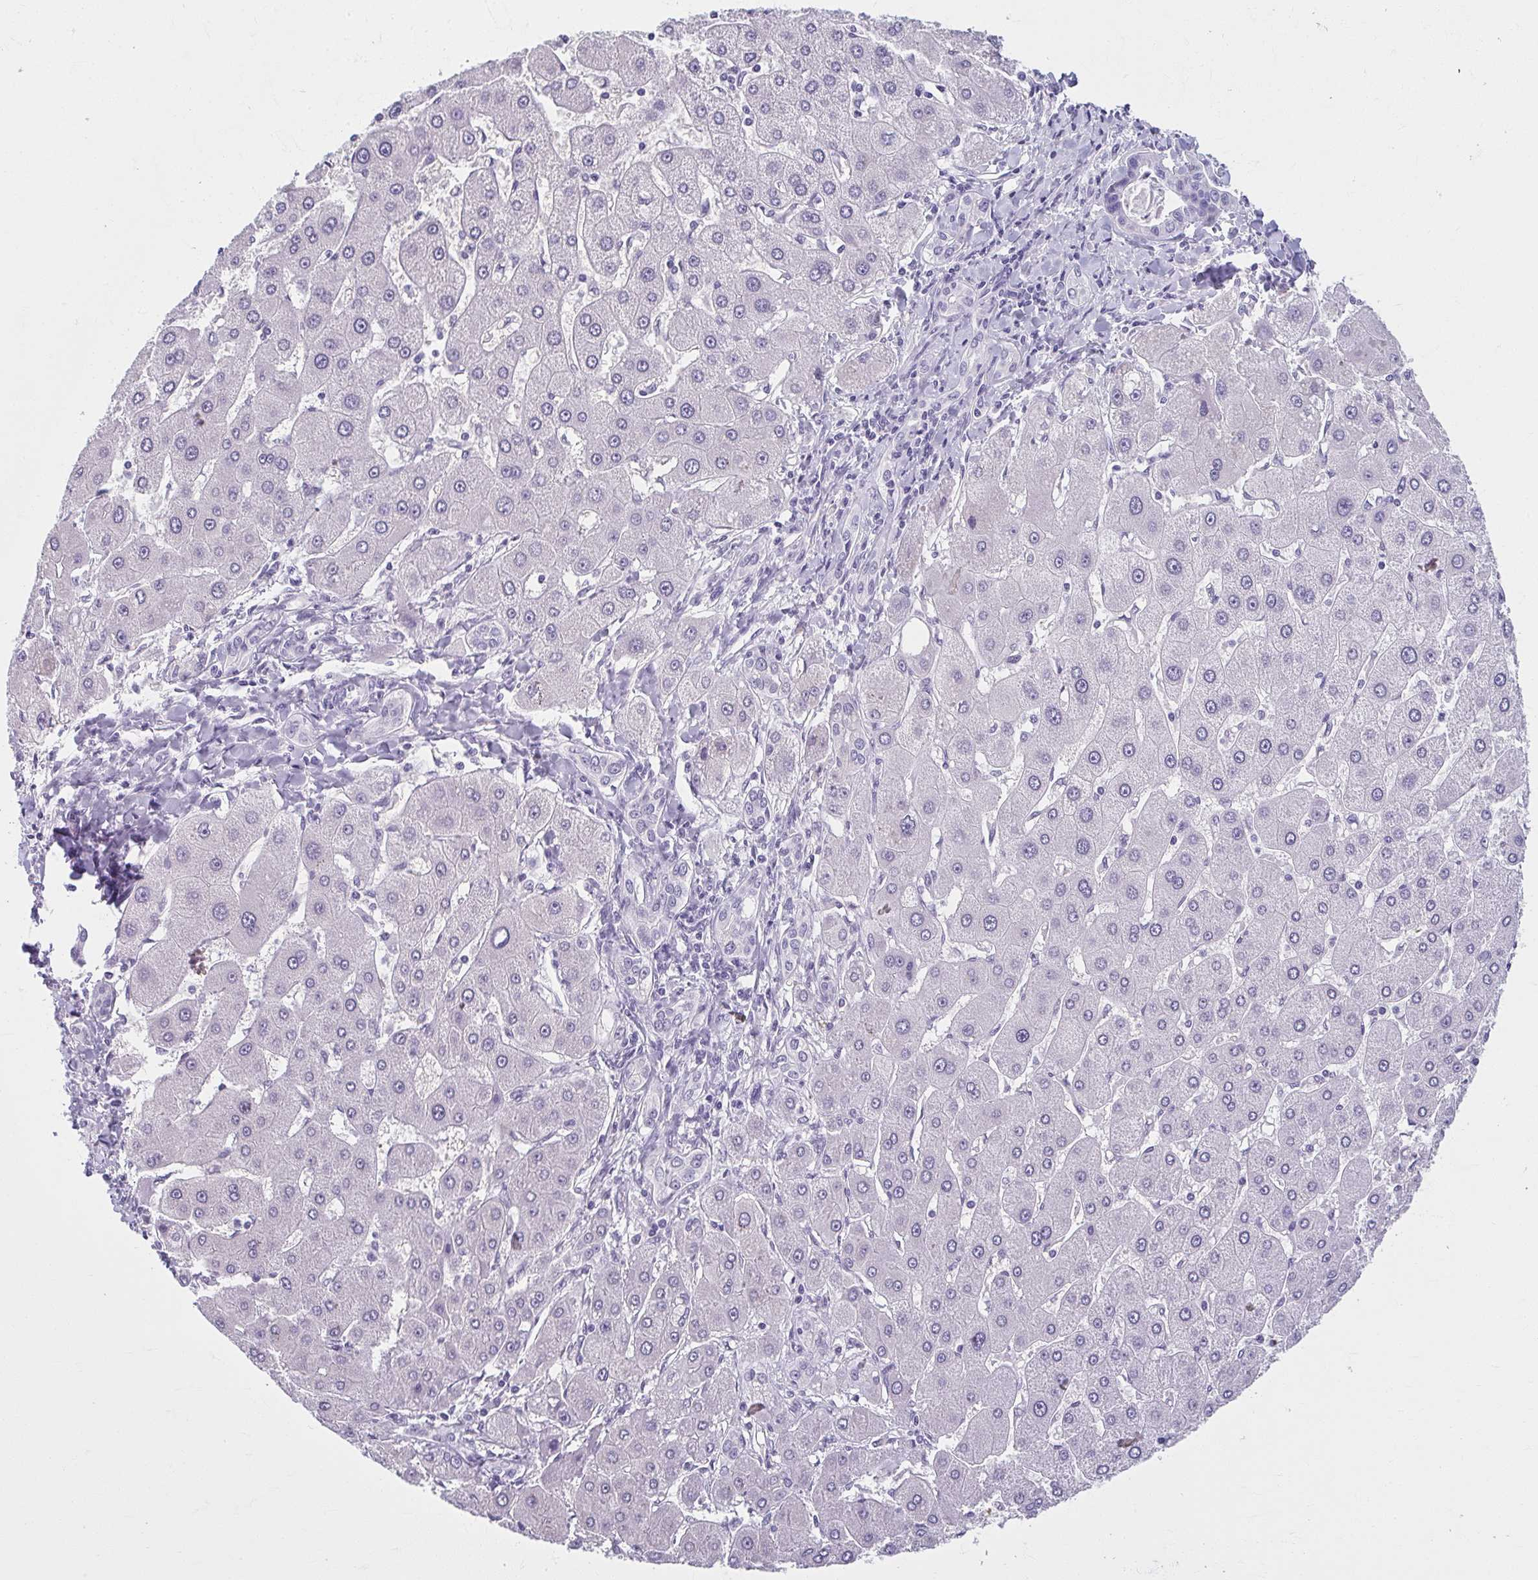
{"staining": {"intensity": "negative", "quantity": "none", "location": "none"}, "tissue": "liver cancer", "cell_type": "Tumor cells", "image_type": "cancer", "snomed": [{"axis": "morphology", "description": "Cholangiocarcinoma"}, {"axis": "topography", "description": "Liver"}], "caption": "The IHC histopathology image has no significant staining in tumor cells of cholangiocarcinoma (liver) tissue.", "gene": "MOBP", "patient": {"sex": "male", "age": 66}}